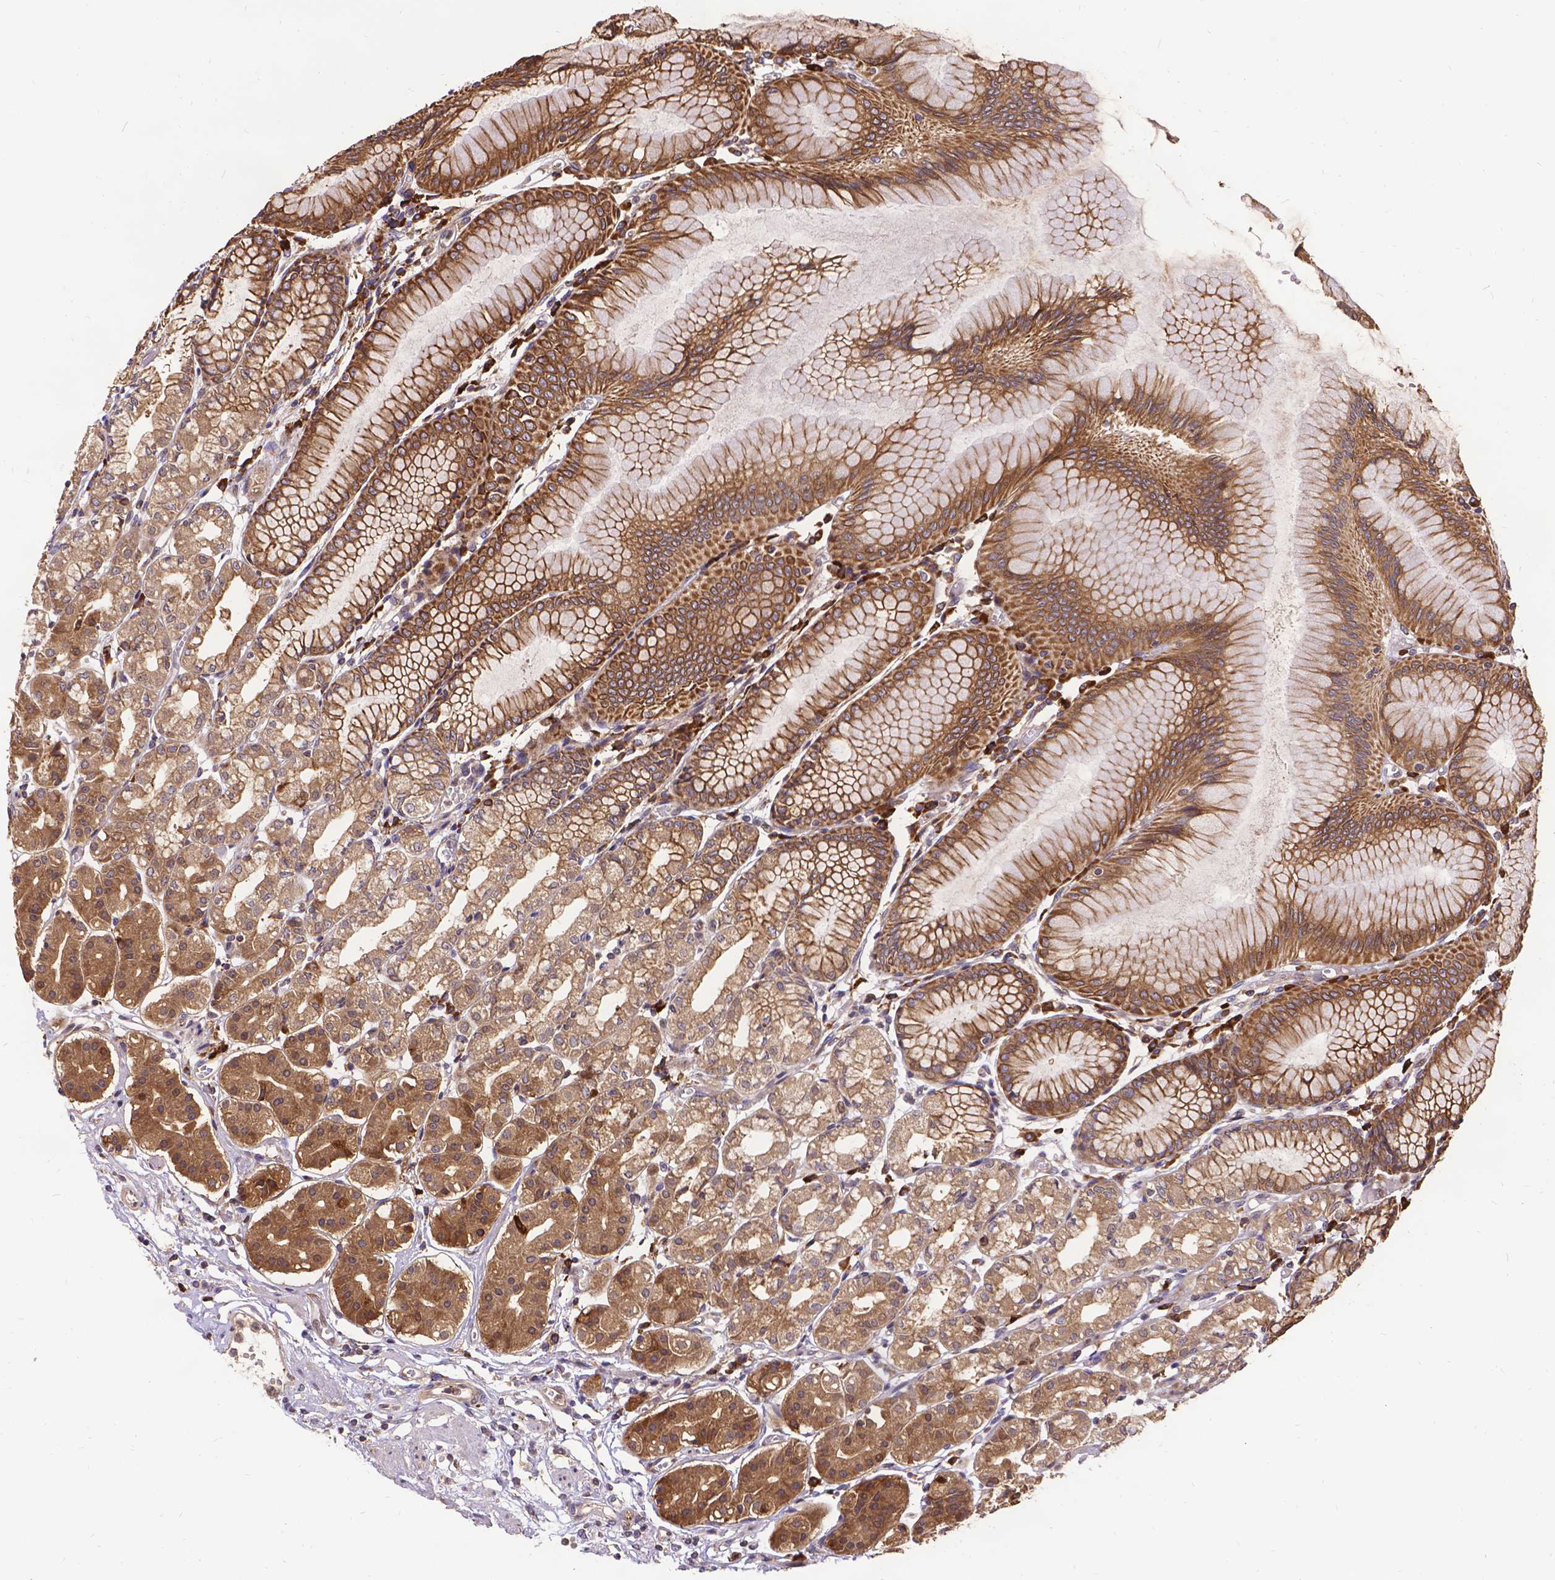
{"staining": {"intensity": "moderate", "quantity": ">75%", "location": "cytoplasmic/membranous"}, "tissue": "stomach", "cell_type": "Glandular cells", "image_type": "normal", "snomed": [{"axis": "morphology", "description": "Normal tissue, NOS"}, {"axis": "topography", "description": "Skeletal muscle"}, {"axis": "topography", "description": "Stomach"}], "caption": "Immunohistochemistry photomicrograph of normal stomach stained for a protein (brown), which reveals medium levels of moderate cytoplasmic/membranous positivity in approximately >75% of glandular cells.", "gene": "DENND6A", "patient": {"sex": "female", "age": 57}}